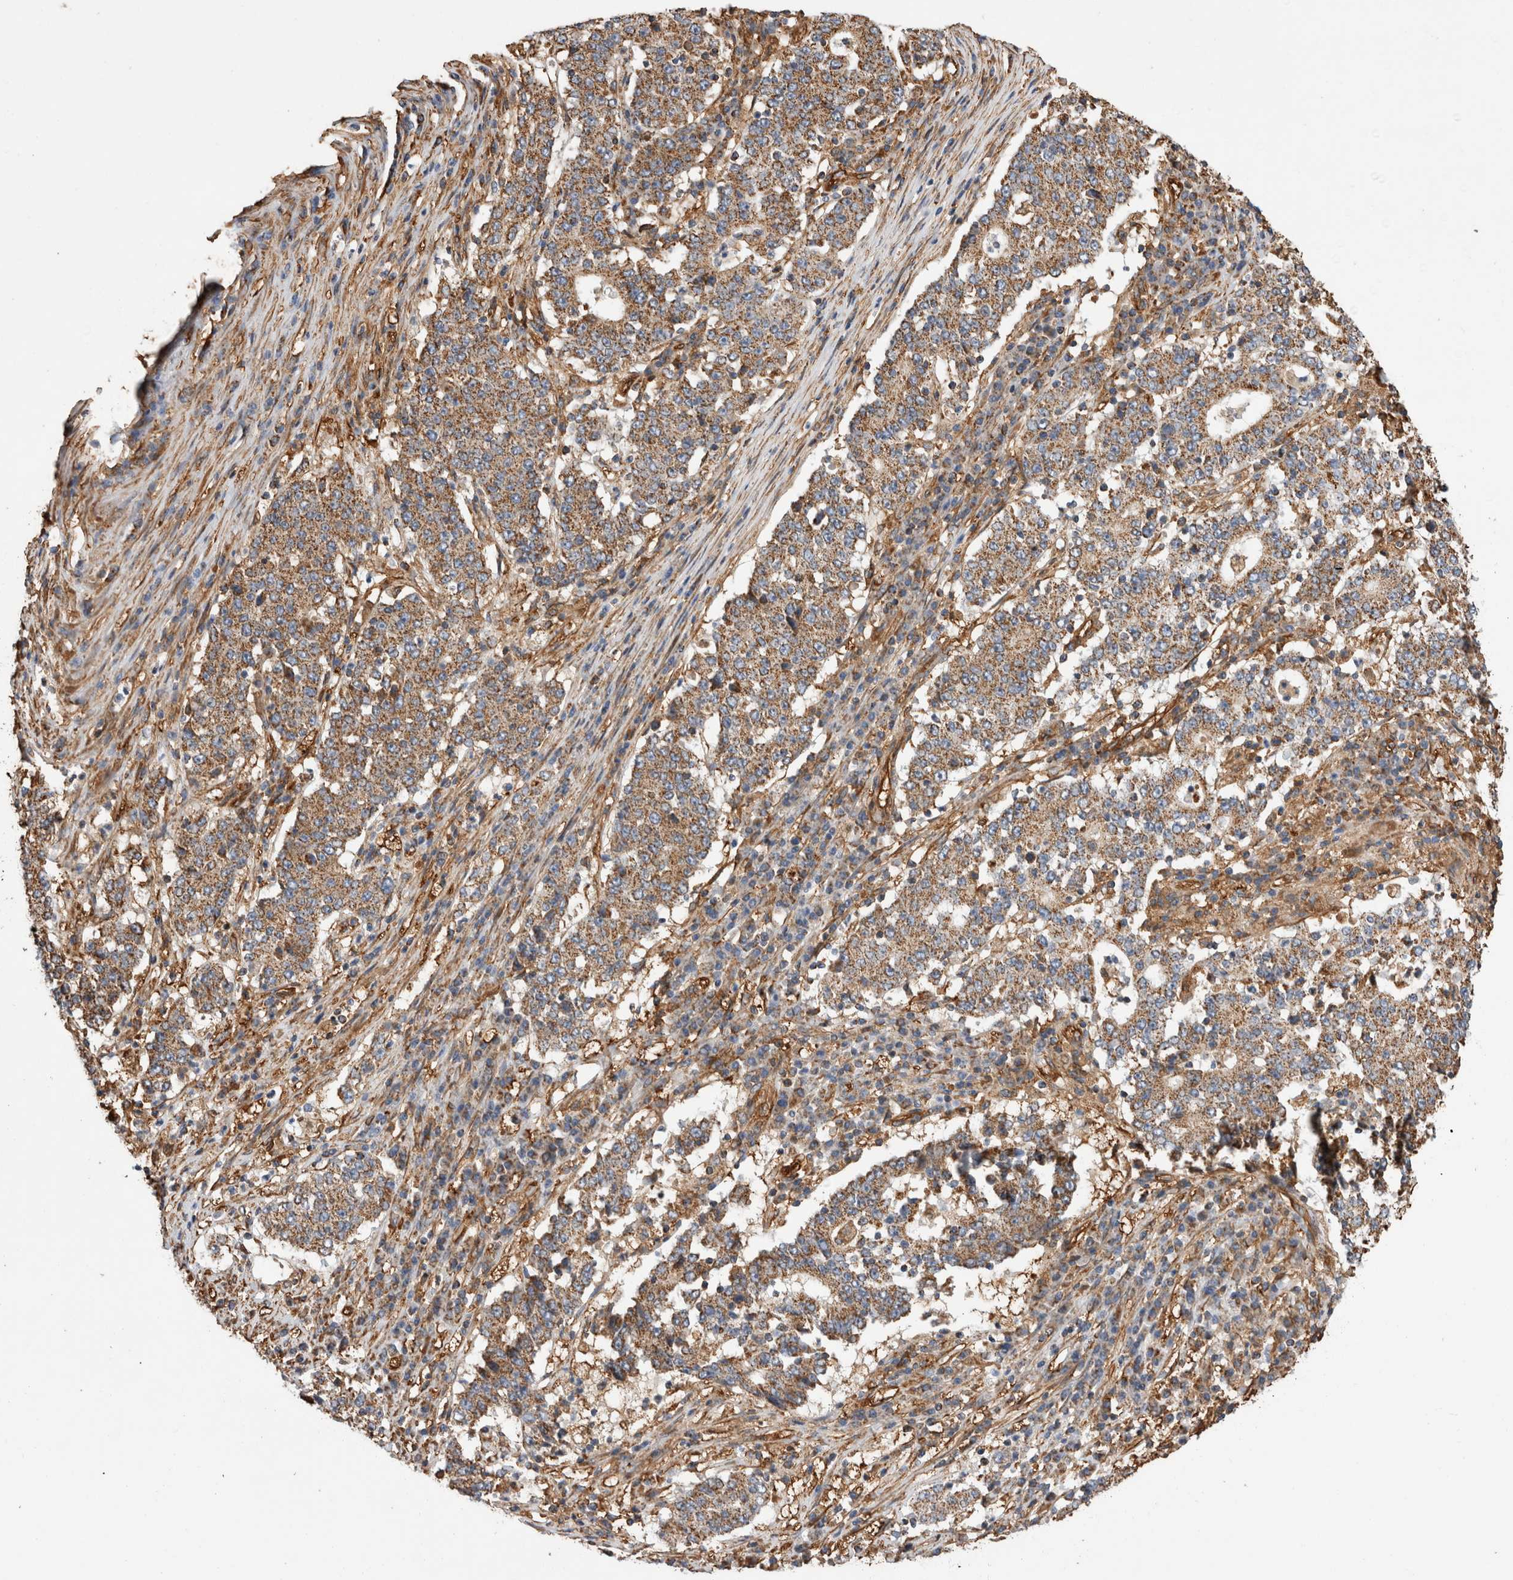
{"staining": {"intensity": "moderate", "quantity": ">75%", "location": "cytoplasmic/membranous"}, "tissue": "stomach cancer", "cell_type": "Tumor cells", "image_type": "cancer", "snomed": [{"axis": "morphology", "description": "Adenocarcinoma, NOS"}, {"axis": "topography", "description": "Stomach"}], "caption": "Immunohistochemistry (IHC) (DAB (3,3'-diaminobenzidine)) staining of human adenocarcinoma (stomach) shows moderate cytoplasmic/membranous protein staining in approximately >75% of tumor cells.", "gene": "ZNF397", "patient": {"sex": "male", "age": 59}}